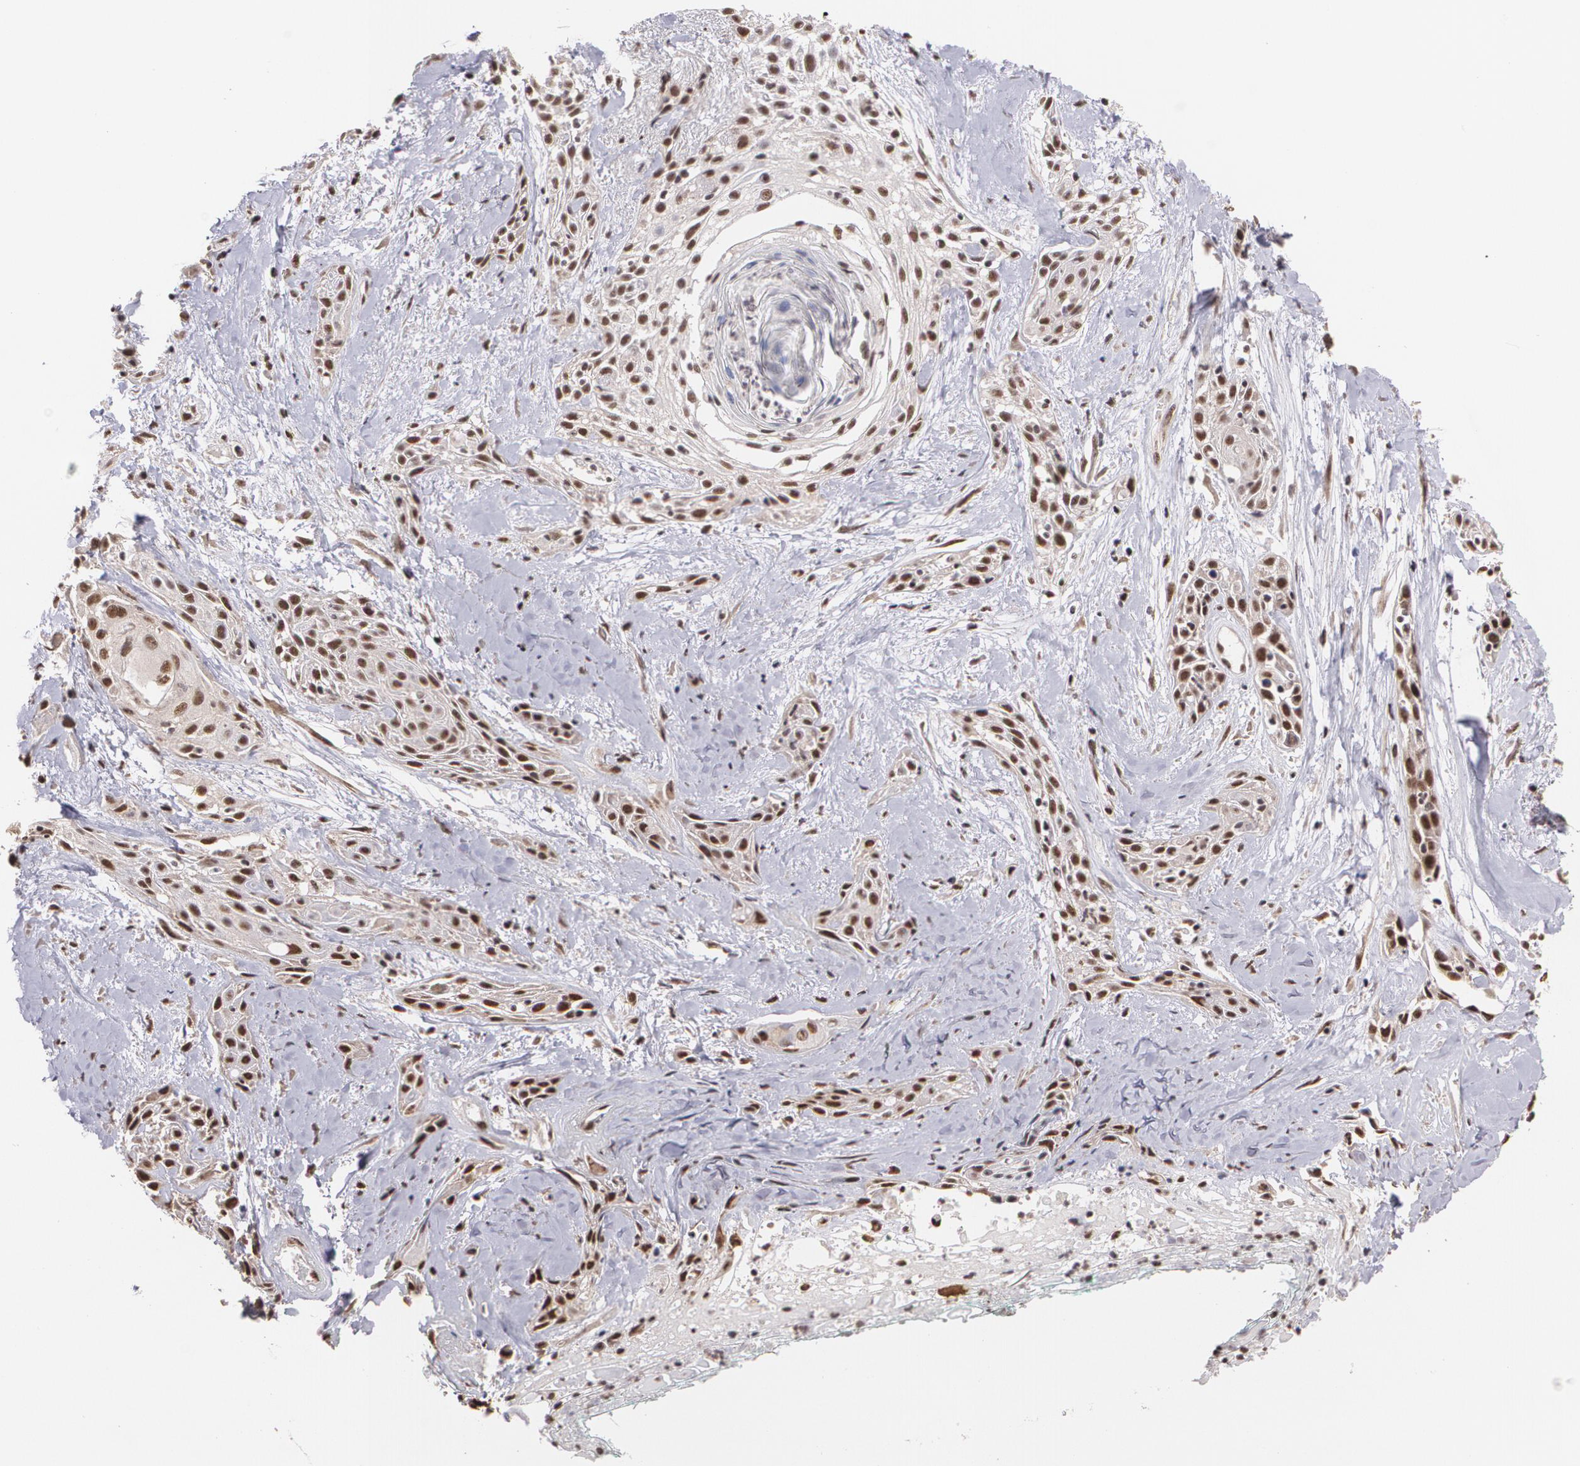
{"staining": {"intensity": "strong", "quantity": ">75%", "location": "cytoplasmic/membranous,nuclear"}, "tissue": "skin cancer", "cell_type": "Tumor cells", "image_type": "cancer", "snomed": [{"axis": "morphology", "description": "Squamous cell carcinoma, NOS"}, {"axis": "topography", "description": "Skin"}, {"axis": "topography", "description": "Anal"}], "caption": "Skin squamous cell carcinoma stained with a protein marker exhibits strong staining in tumor cells.", "gene": "C6orf15", "patient": {"sex": "male", "age": 64}}